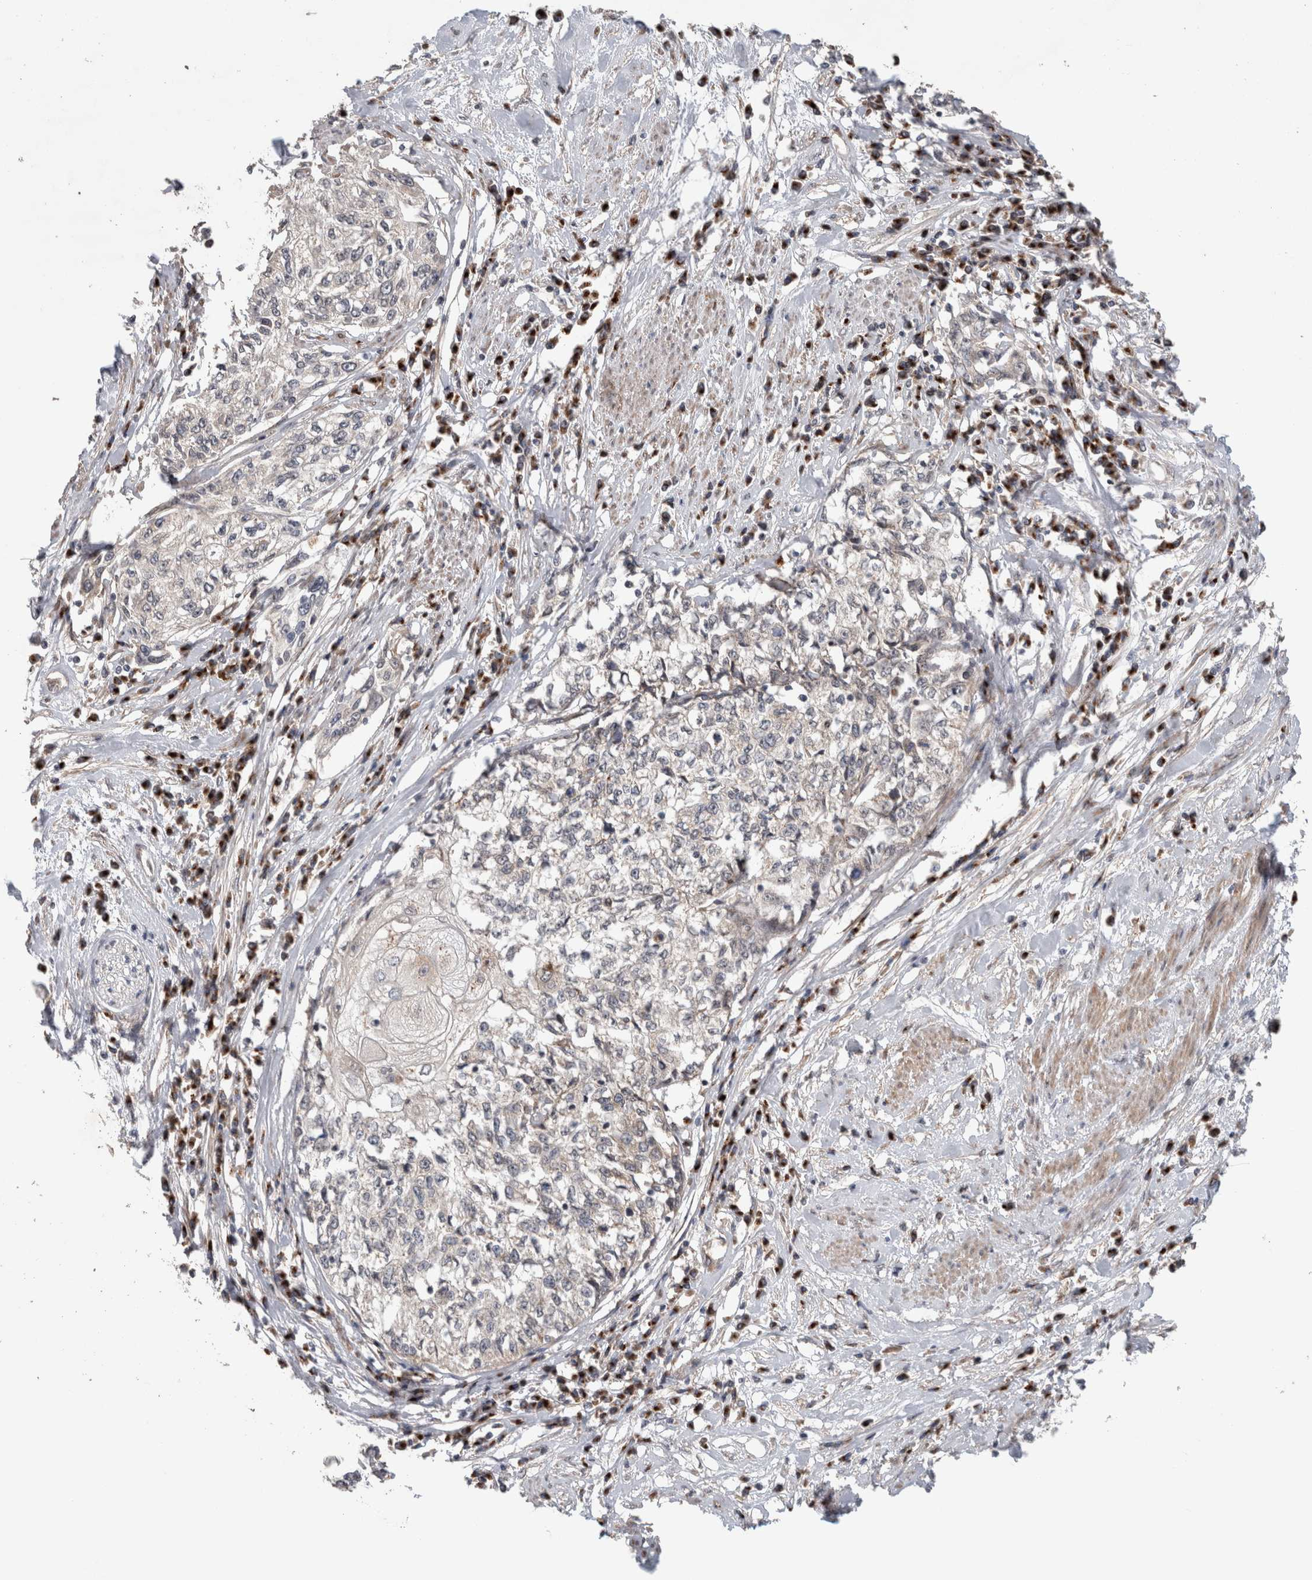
{"staining": {"intensity": "negative", "quantity": "none", "location": "none"}, "tissue": "cervical cancer", "cell_type": "Tumor cells", "image_type": "cancer", "snomed": [{"axis": "morphology", "description": "Squamous cell carcinoma, NOS"}, {"axis": "topography", "description": "Cervix"}], "caption": "Histopathology image shows no protein staining in tumor cells of cervical squamous cell carcinoma tissue.", "gene": "TRIM5", "patient": {"sex": "female", "age": 57}}